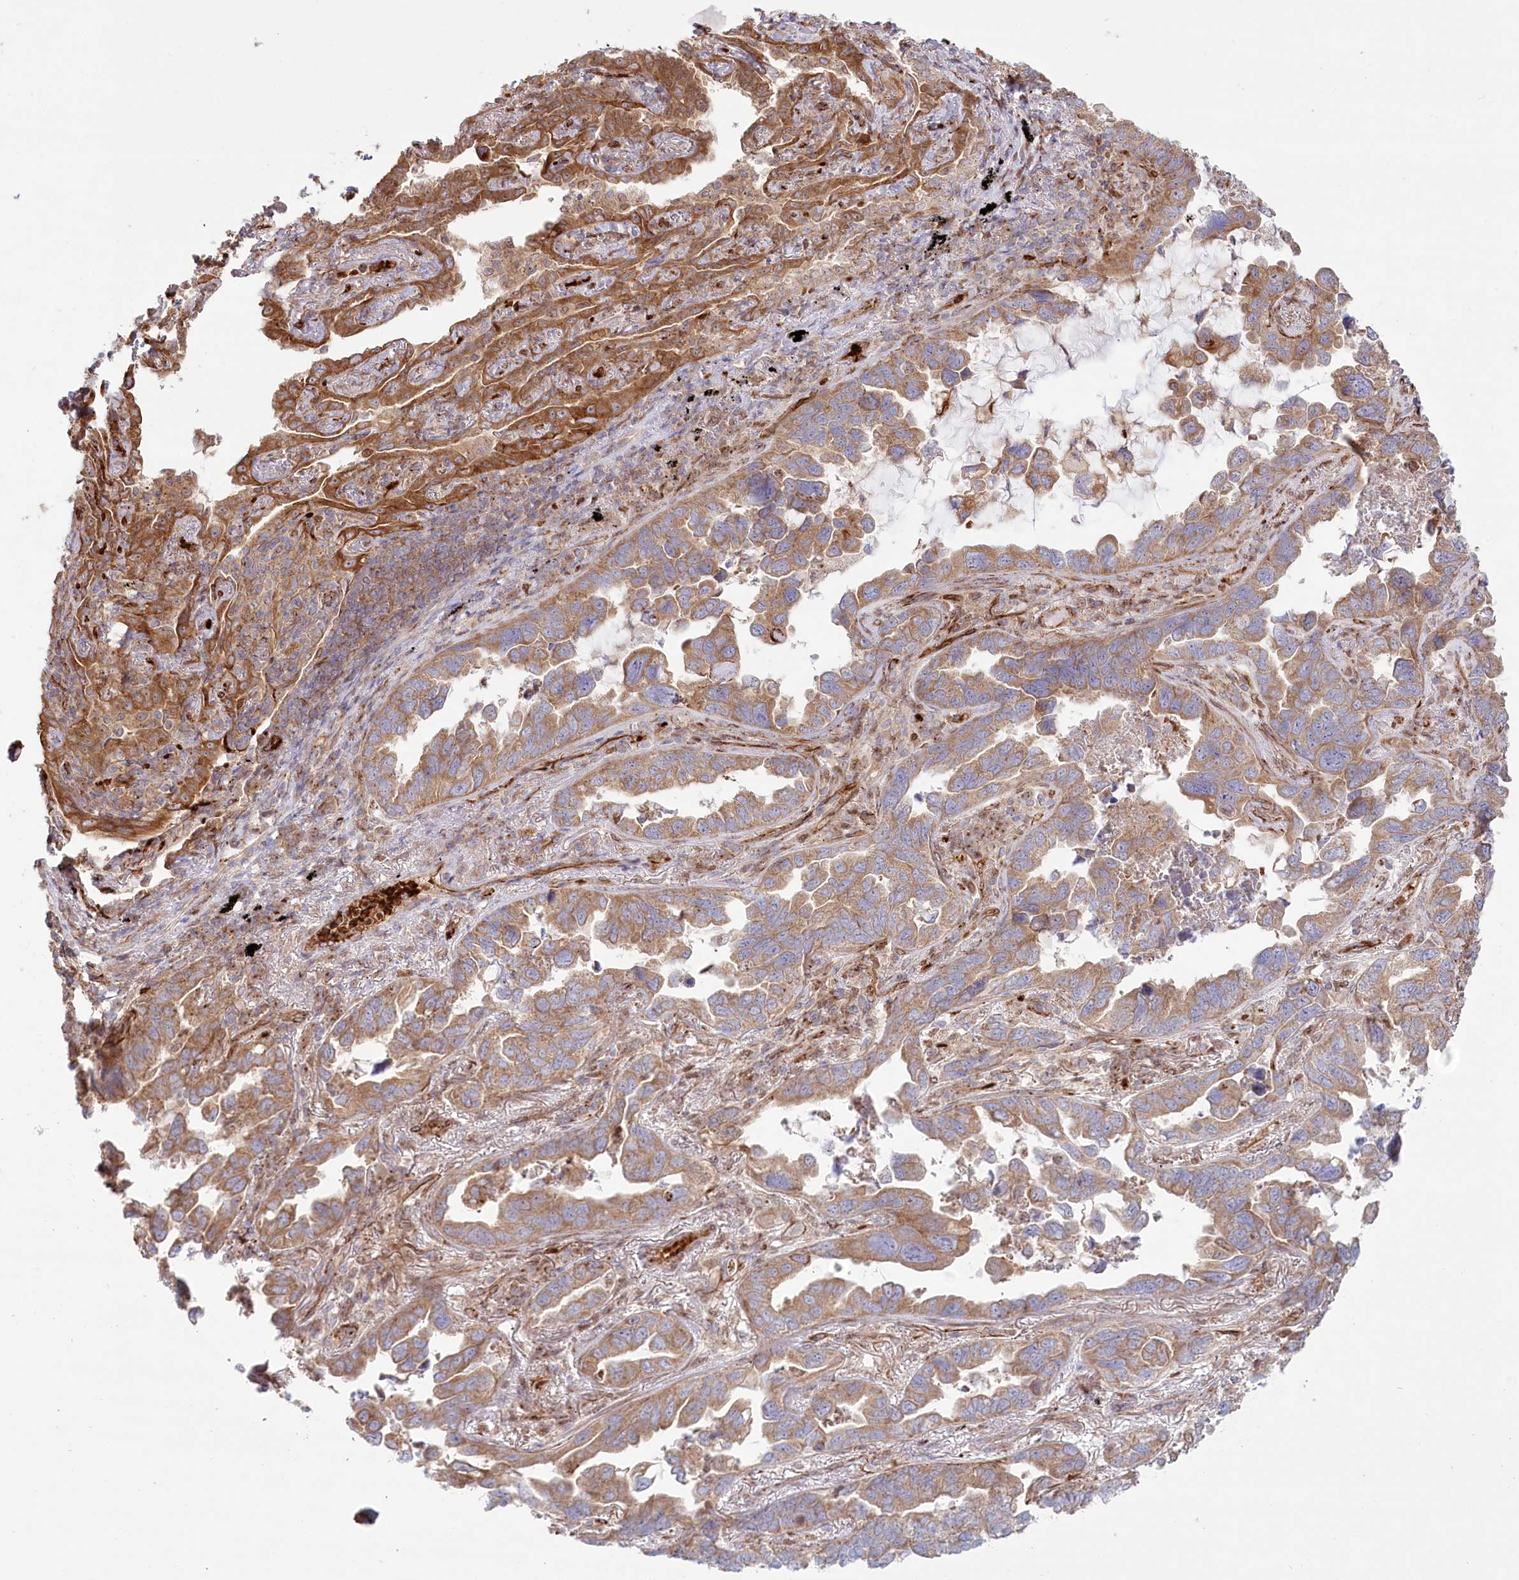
{"staining": {"intensity": "moderate", "quantity": ">75%", "location": "cytoplasmic/membranous"}, "tissue": "lung cancer", "cell_type": "Tumor cells", "image_type": "cancer", "snomed": [{"axis": "morphology", "description": "Adenocarcinoma, NOS"}, {"axis": "topography", "description": "Lung"}], "caption": "Adenocarcinoma (lung) stained with a protein marker demonstrates moderate staining in tumor cells.", "gene": "COMMD3", "patient": {"sex": "male", "age": 67}}